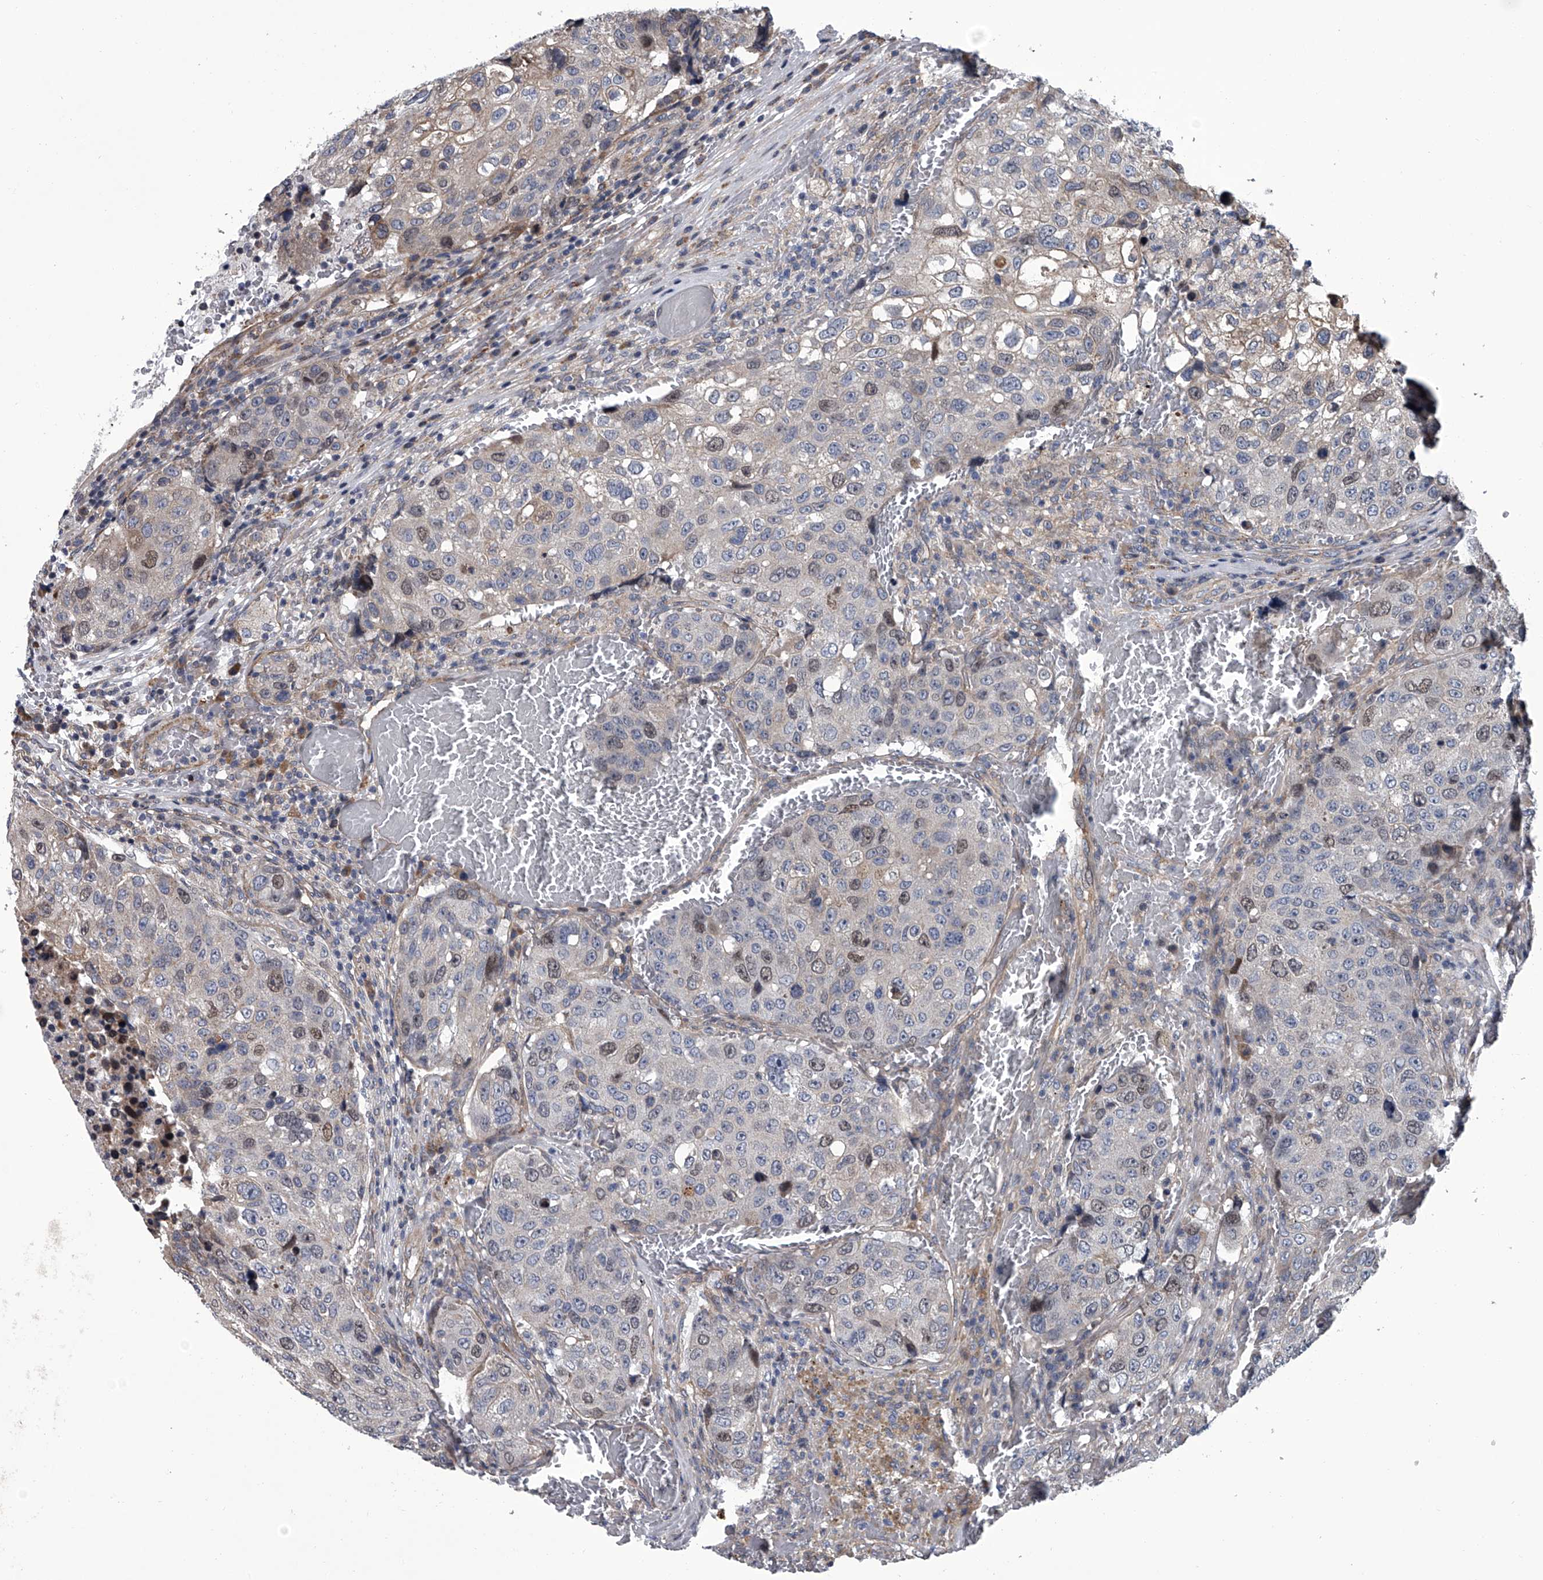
{"staining": {"intensity": "weak", "quantity": "<25%", "location": "nuclear"}, "tissue": "urothelial cancer", "cell_type": "Tumor cells", "image_type": "cancer", "snomed": [{"axis": "morphology", "description": "Urothelial carcinoma, High grade"}, {"axis": "topography", "description": "Lymph node"}, {"axis": "topography", "description": "Urinary bladder"}], "caption": "Photomicrograph shows no protein staining in tumor cells of urothelial carcinoma (high-grade) tissue.", "gene": "ABCG1", "patient": {"sex": "male", "age": 51}}